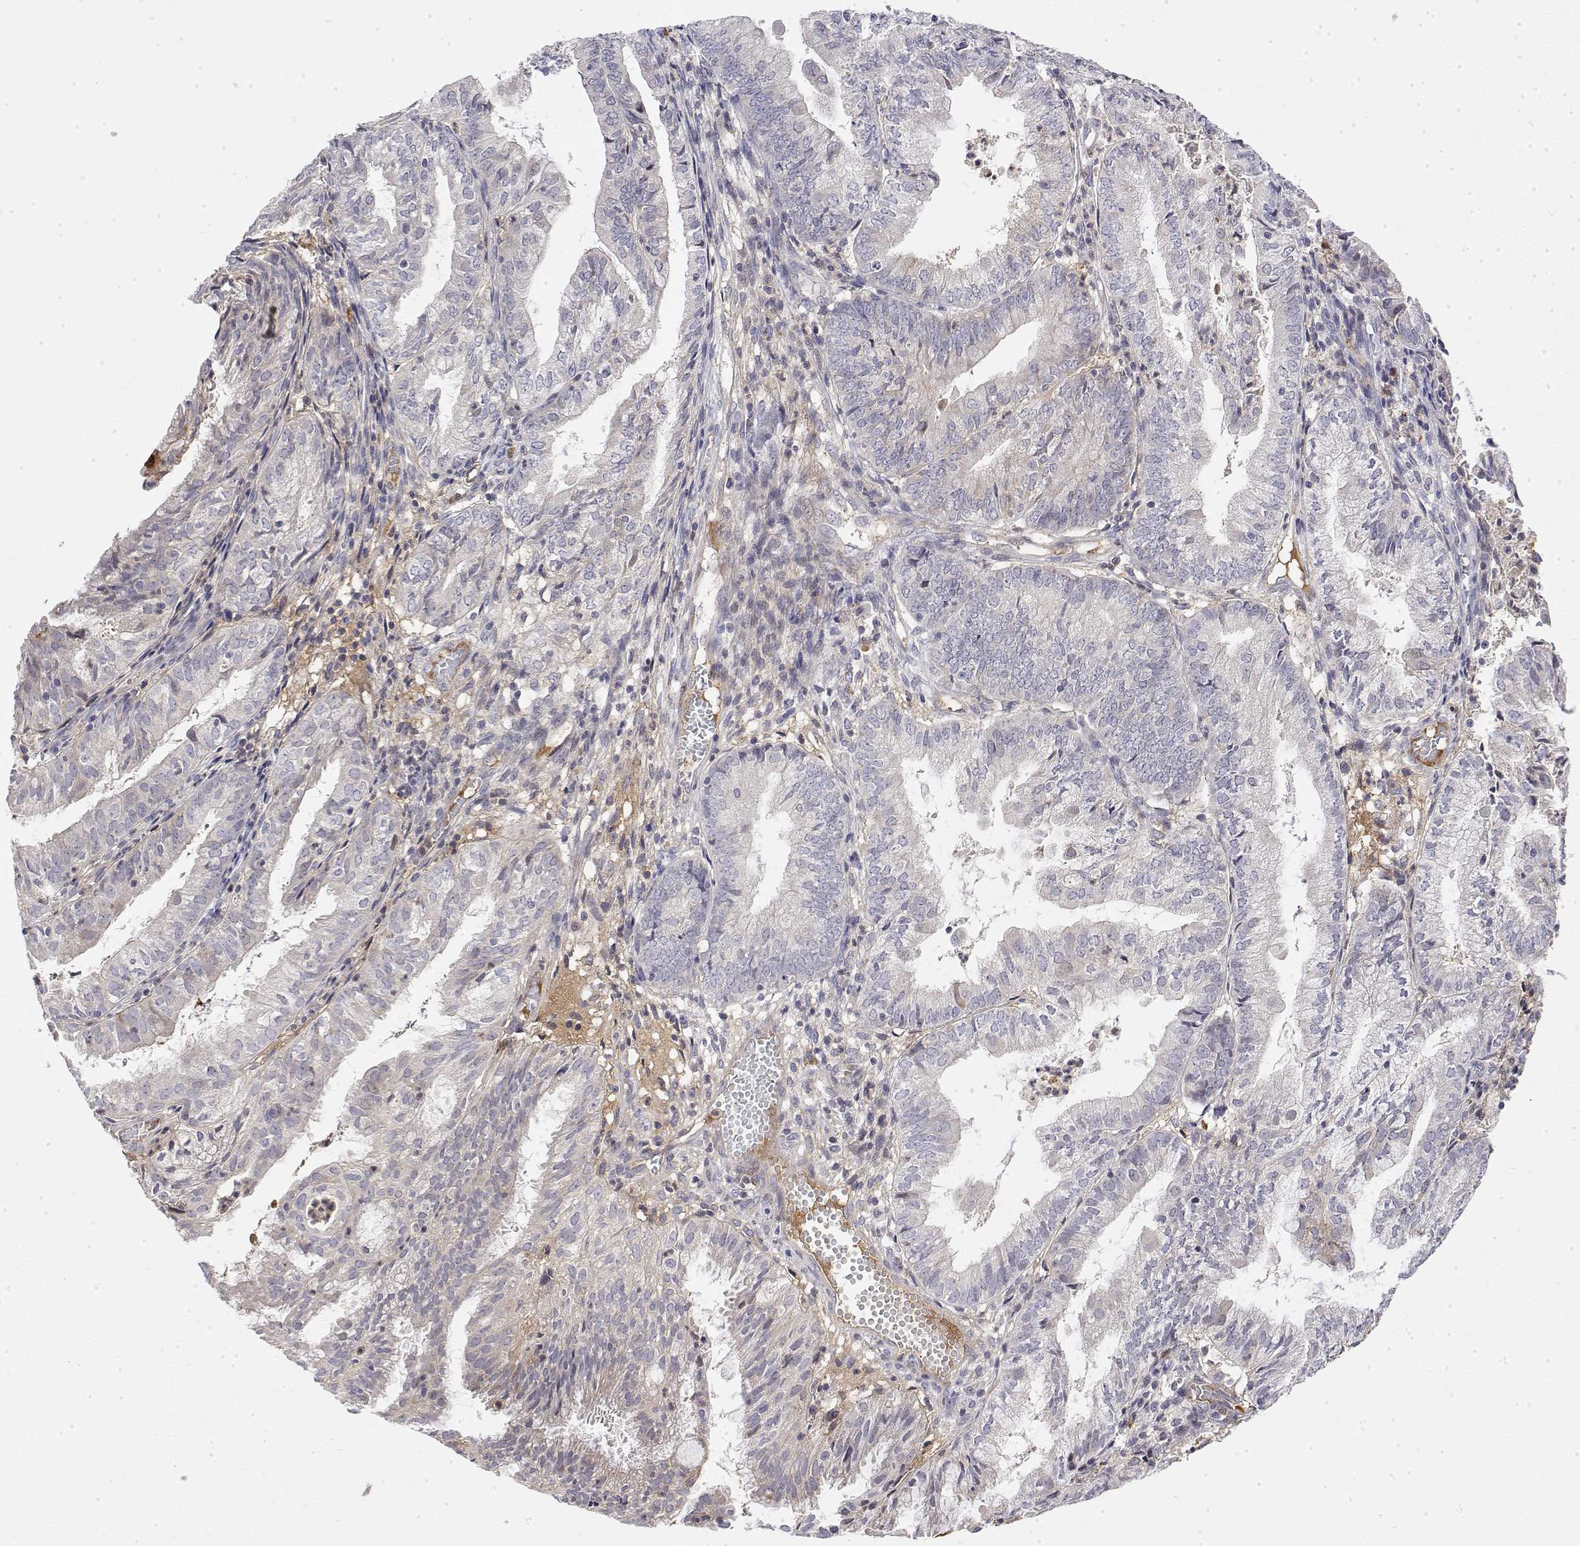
{"staining": {"intensity": "negative", "quantity": "none", "location": "none"}, "tissue": "endometrial cancer", "cell_type": "Tumor cells", "image_type": "cancer", "snomed": [{"axis": "morphology", "description": "Adenocarcinoma, NOS"}, {"axis": "topography", "description": "Endometrium"}], "caption": "Tumor cells show no significant positivity in endometrial cancer (adenocarcinoma).", "gene": "IGFBP4", "patient": {"sex": "female", "age": 55}}